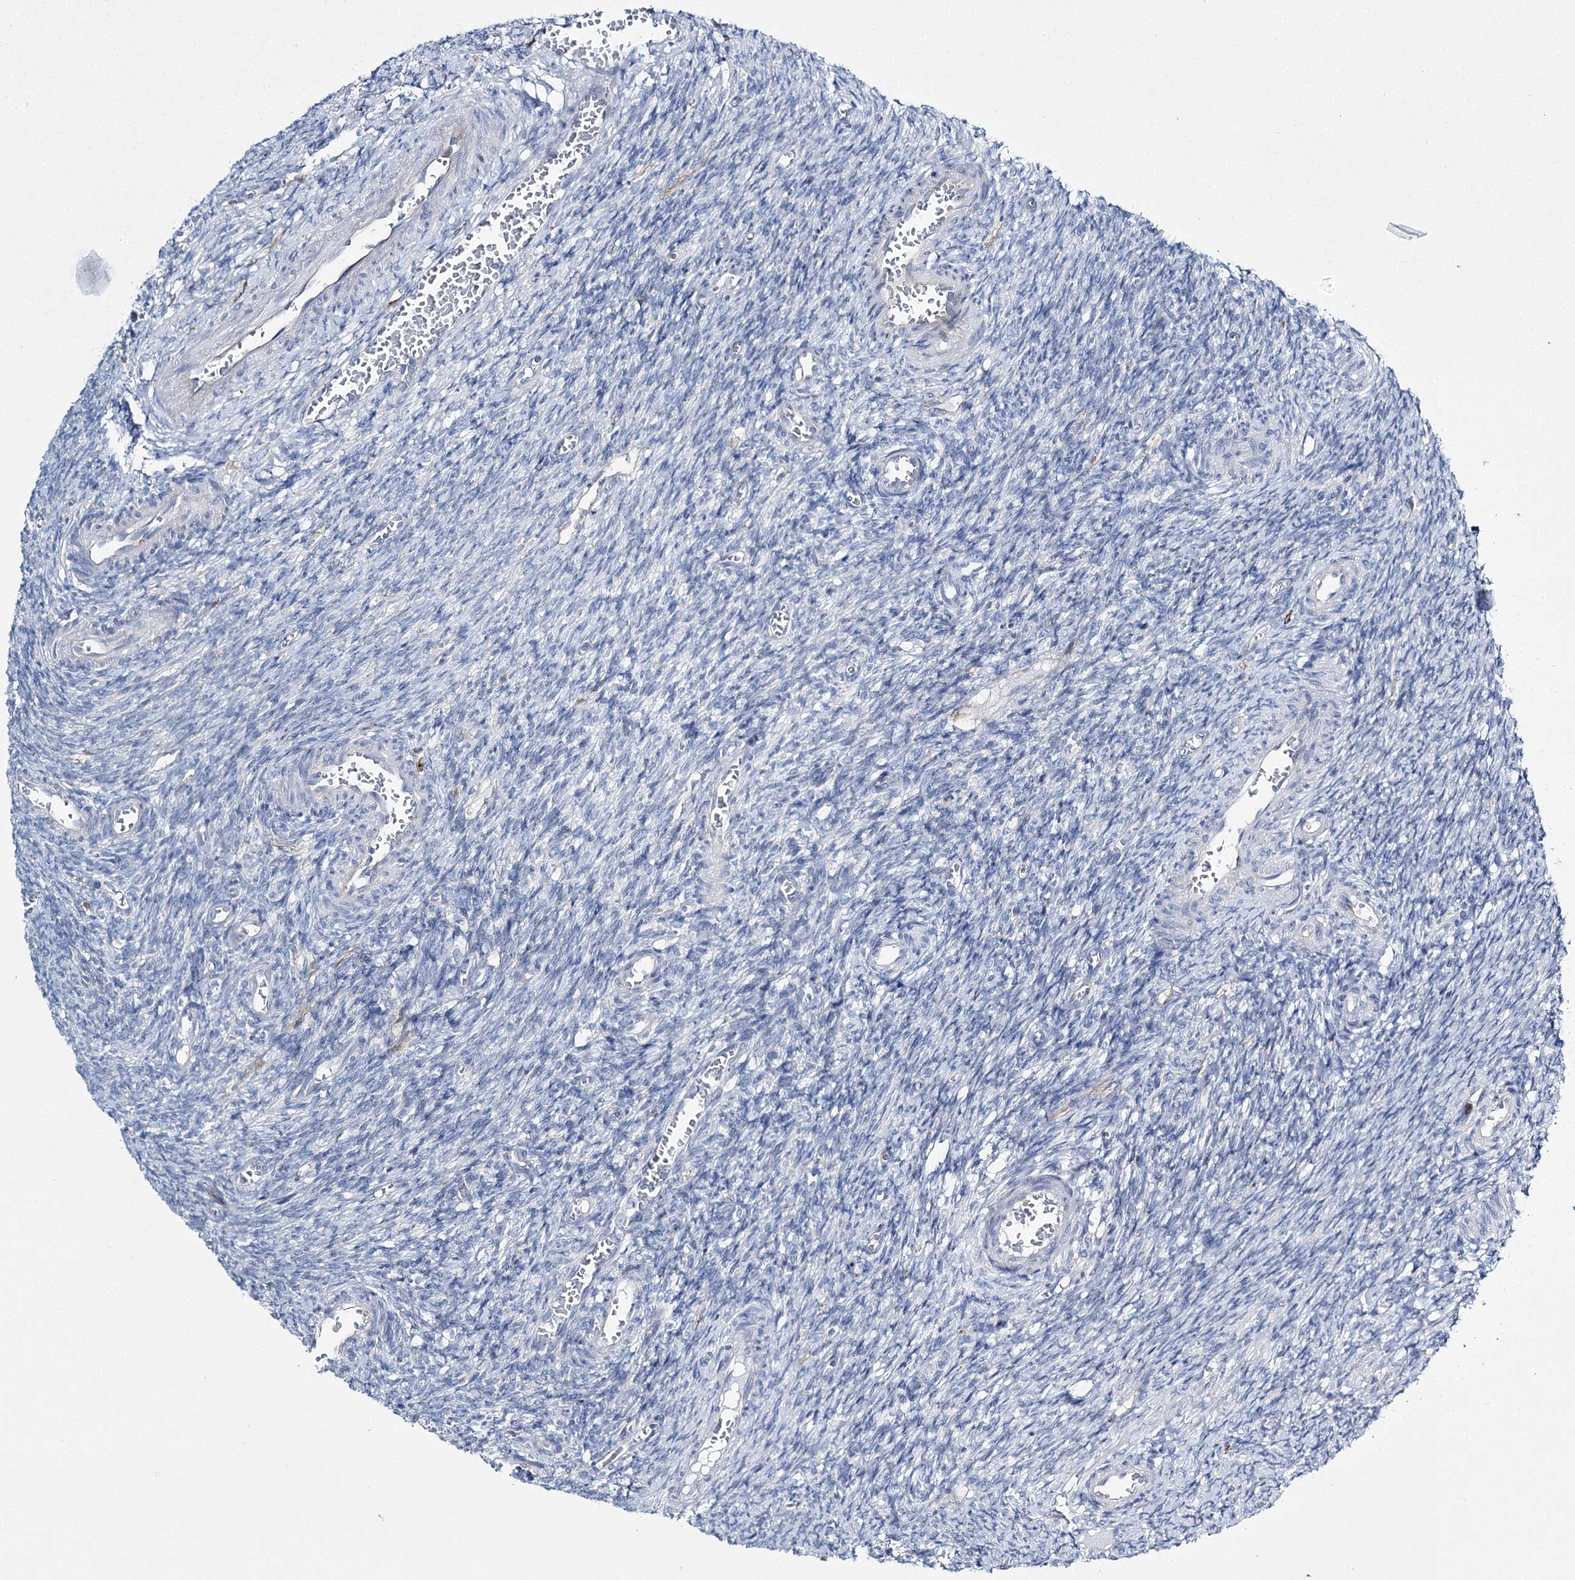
{"staining": {"intensity": "negative", "quantity": "none", "location": "none"}, "tissue": "ovary", "cell_type": "Ovarian stroma cells", "image_type": "normal", "snomed": [{"axis": "morphology", "description": "Normal tissue, NOS"}, {"axis": "topography", "description": "Ovary"}], "caption": "The photomicrograph demonstrates no staining of ovarian stroma cells in unremarkable ovary.", "gene": "CCDC88A", "patient": {"sex": "female", "age": 27}}